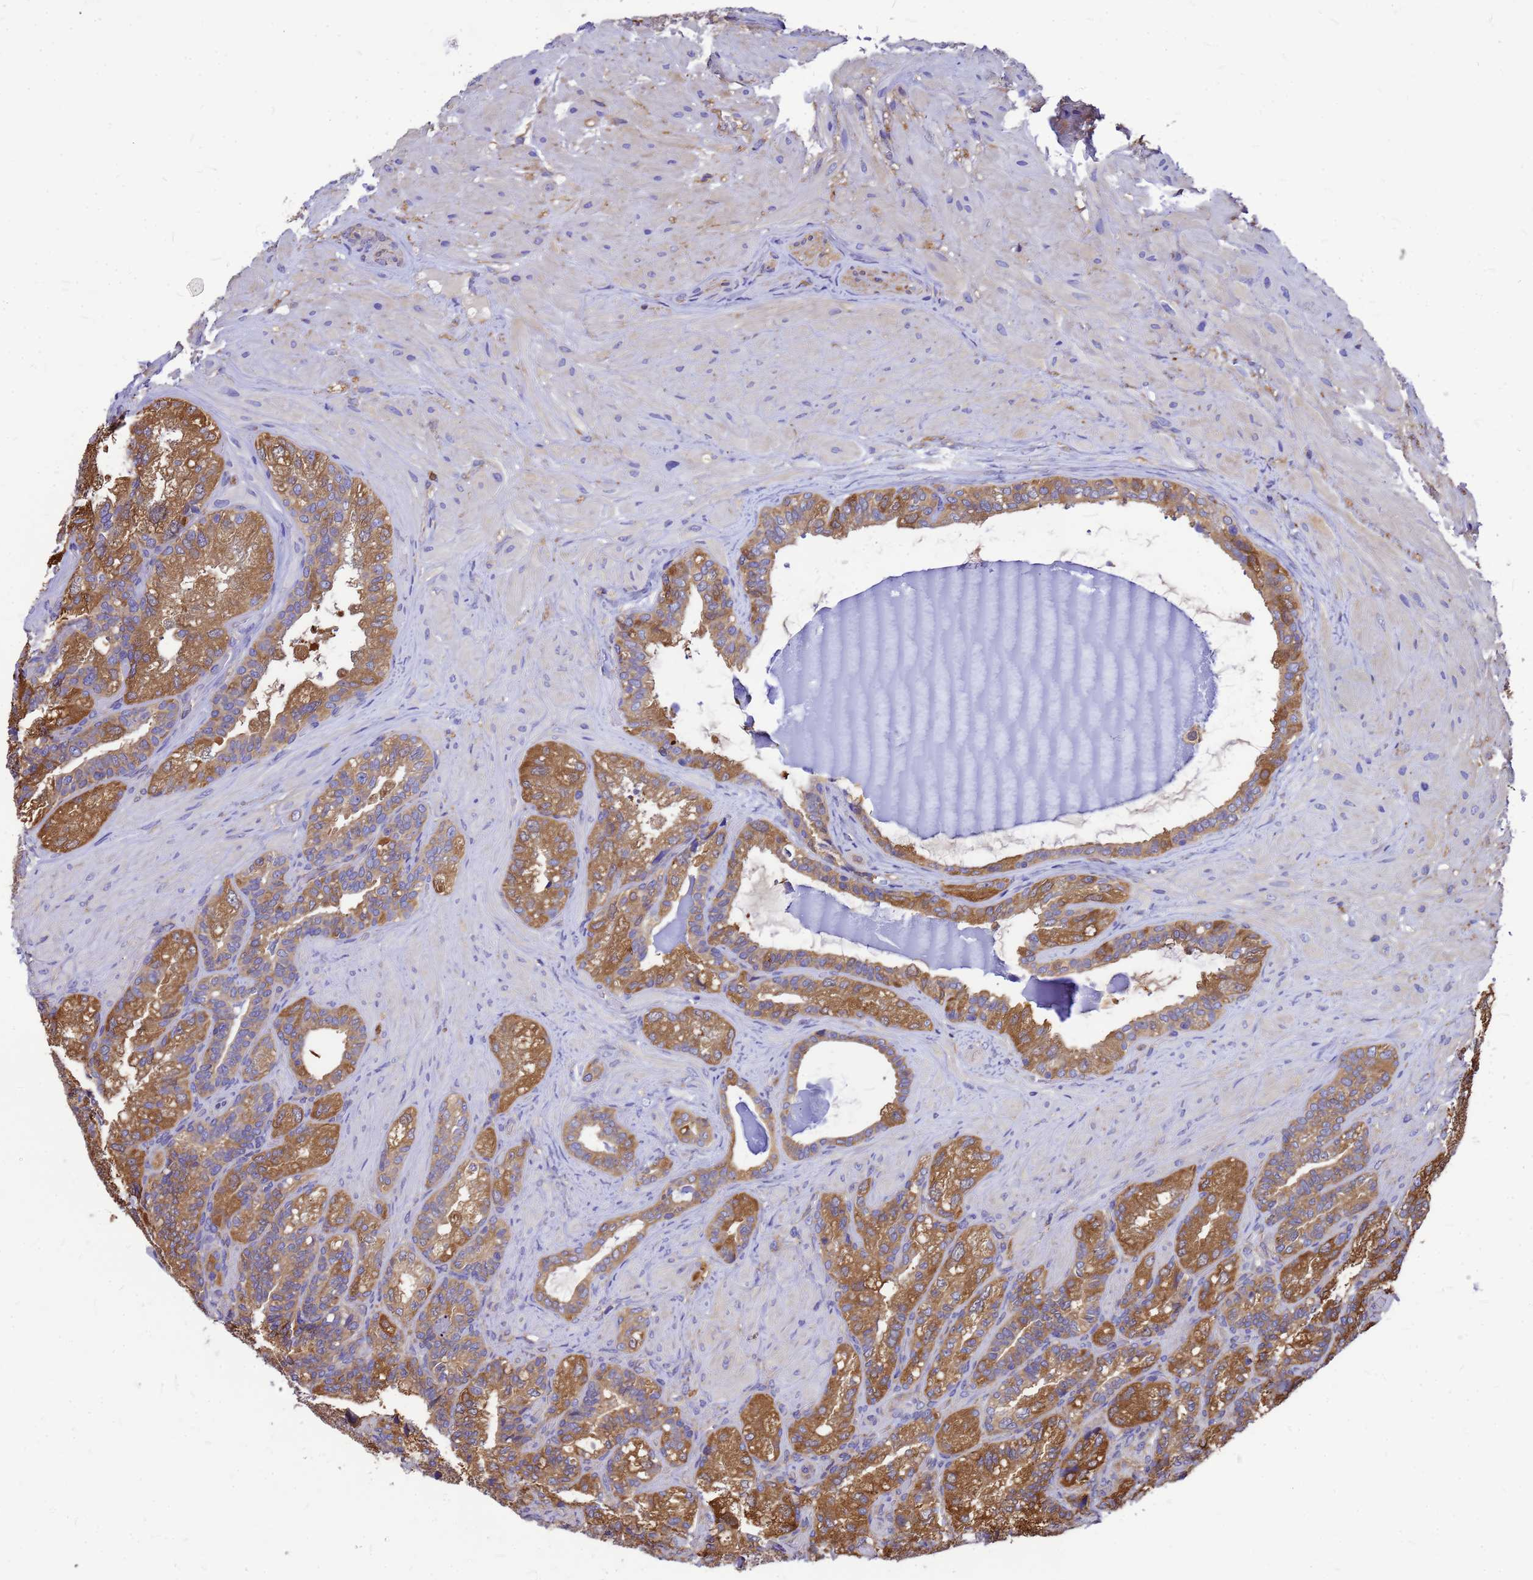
{"staining": {"intensity": "moderate", "quantity": ">75%", "location": "cytoplasmic/membranous"}, "tissue": "seminal vesicle", "cell_type": "Glandular cells", "image_type": "normal", "snomed": [{"axis": "morphology", "description": "Normal tissue, NOS"}, {"axis": "topography", "description": "Prostate and seminal vesicle, NOS"}, {"axis": "topography", "description": "Prostate"}, {"axis": "topography", "description": "Seminal veicle"}], "caption": "DAB (3,3'-diaminobenzidine) immunohistochemical staining of unremarkable human seminal vesicle exhibits moderate cytoplasmic/membranous protein staining in approximately >75% of glandular cells. (Stains: DAB (3,3'-diaminobenzidine) in brown, nuclei in blue, Microscopy: brightfield microscopy at high magnification).", "gene": "GID4", "patient": {"sex": "male", "age": 67}}